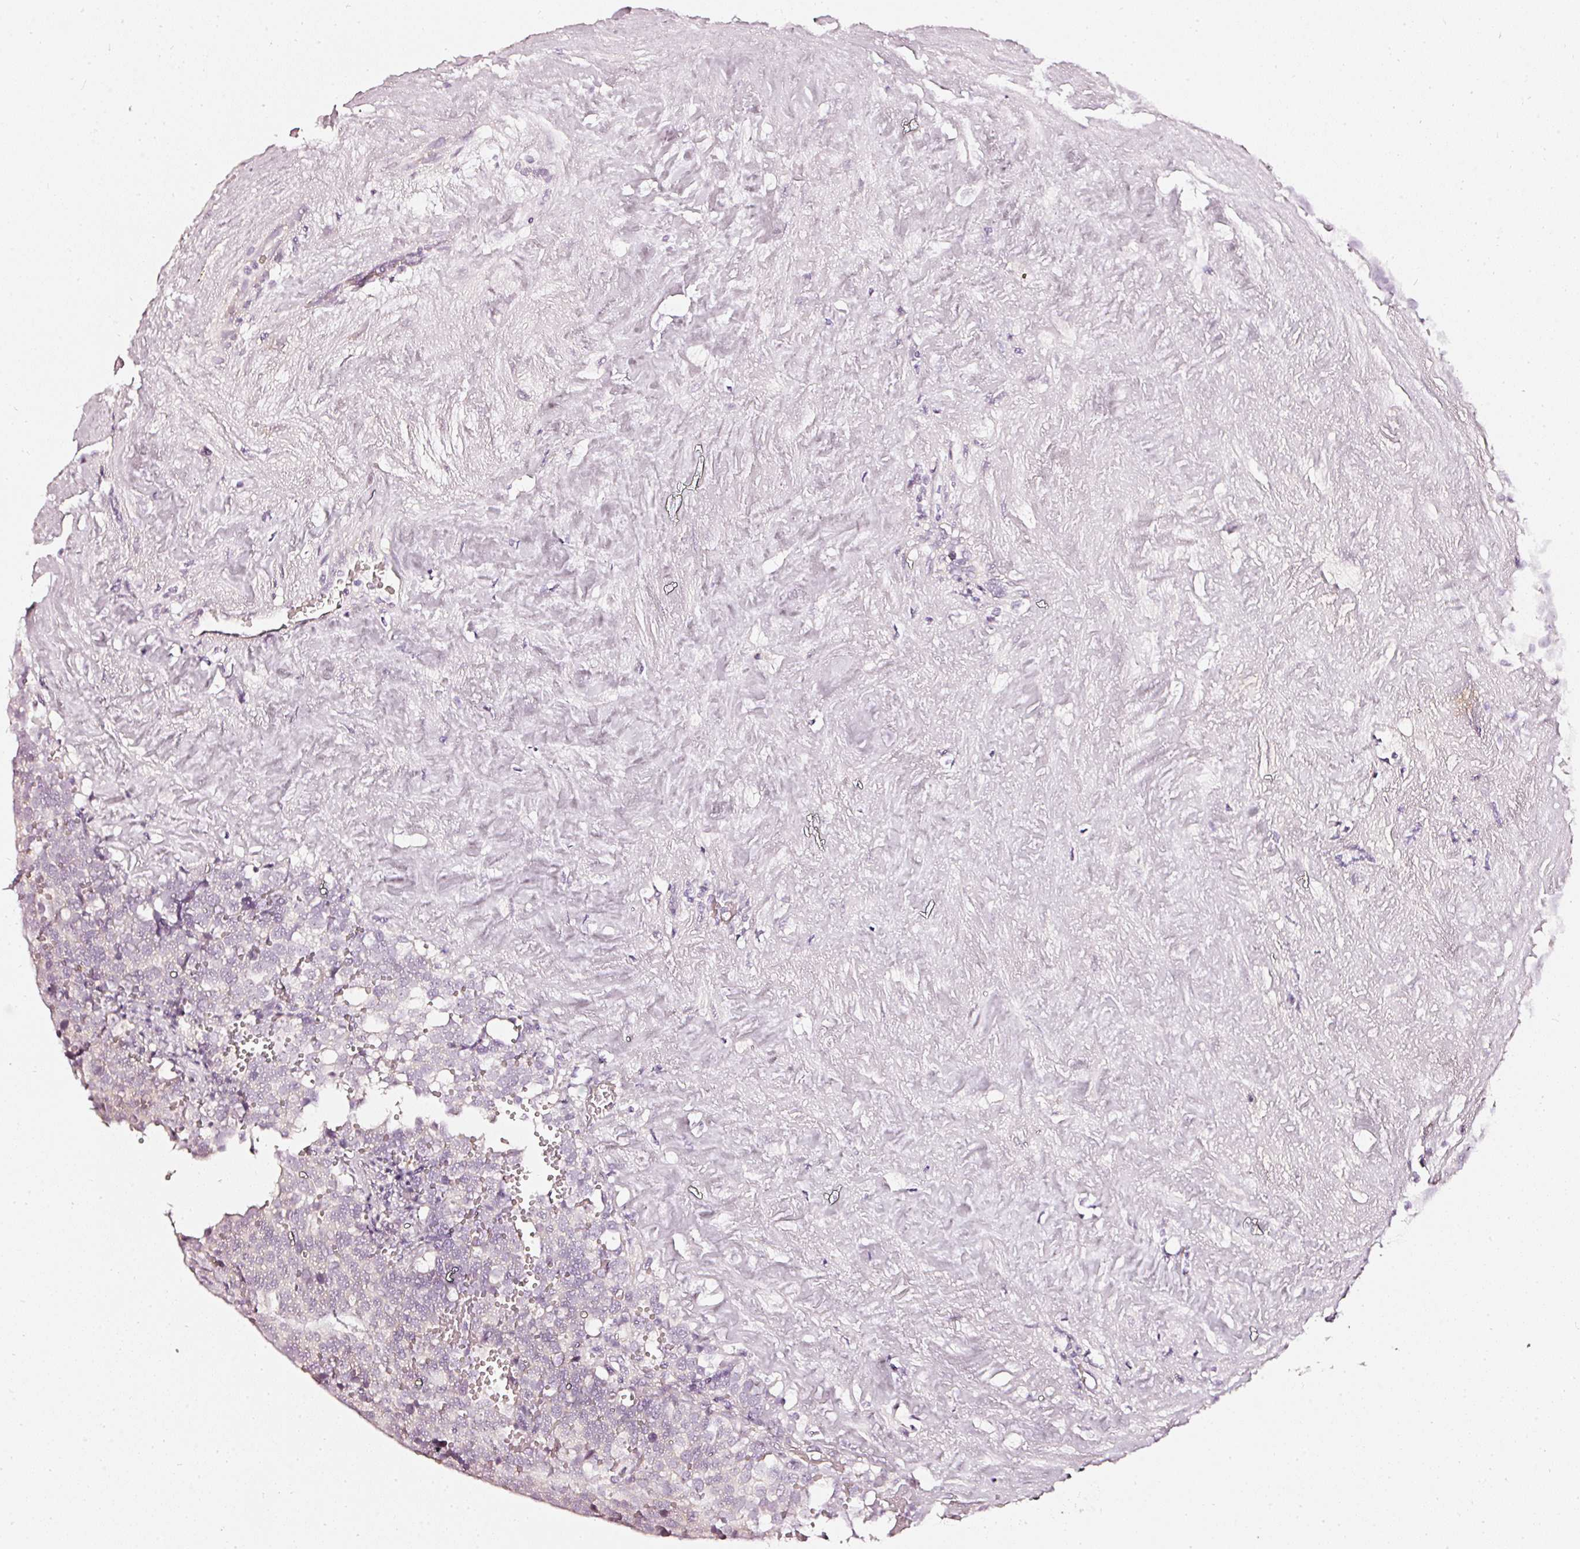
{"staining": {"intensity": "negative", "quantity": "none", "location": "none"}, "tissue": "testis cancer", "cell_type": "Tumor cells", "image_type": "cancer", "snomed": [{"axis": "morphology", "description": "Seminoma, NOS"}, {"axis": "topography", "description": "Testis"}], "caption": "A photomicrograph of testis cancer (seminoma) stained for a protein exhibits no brown staining in tumor cells.", "gene": "CNP", "patient": {"sex": "male", "age": 71}}